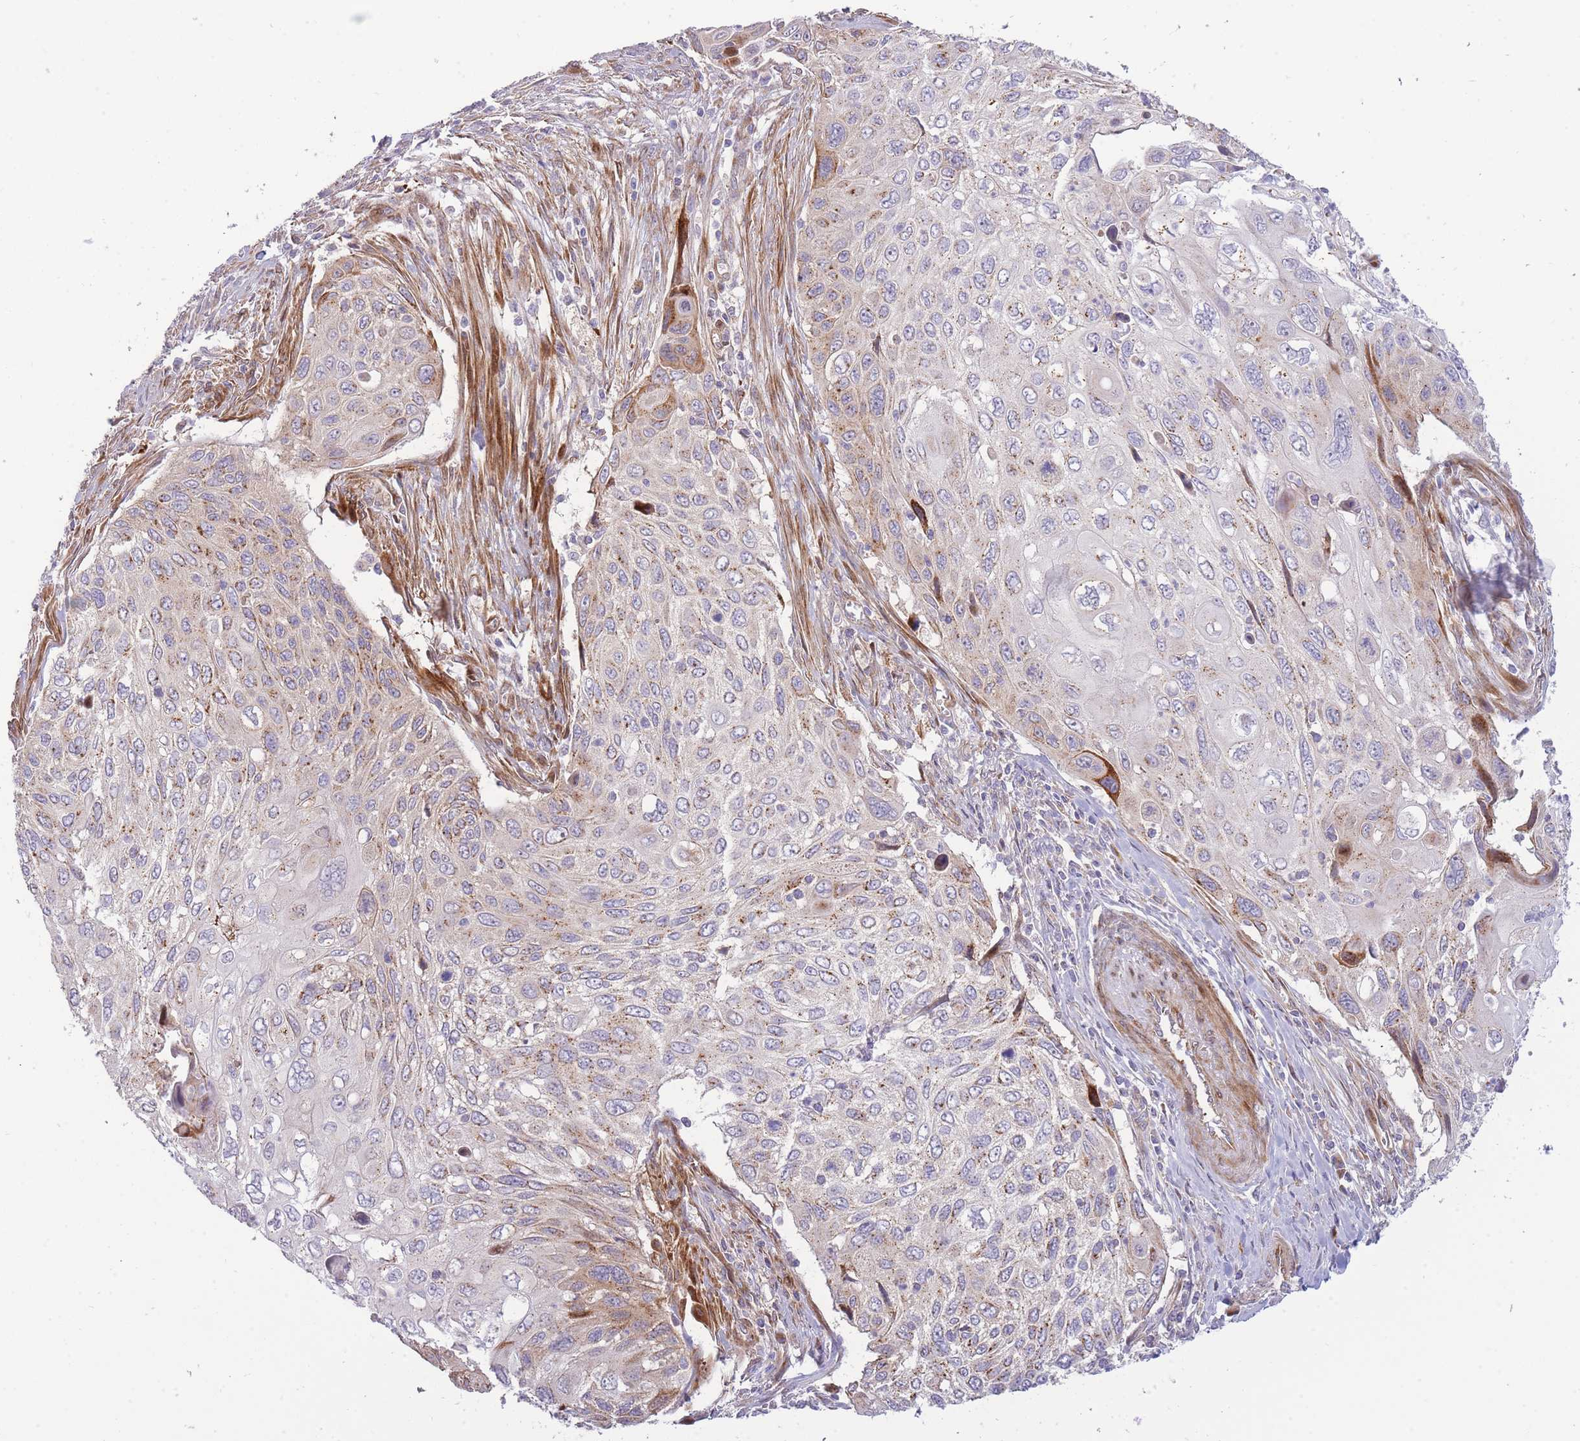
{"staining": {"intensity": "strong", "quantity": "<25%", "location": "cytoplasmic/membranous"}, "tissue": "cervical cancer", "cell_type": "Tumor cells", "image_type": "cancer", "snomed": [{"axis": "morphology", "description": "Squamous cell carcinoma, NOS"}, {"axis": "topography", "description": "Cervix"}], "caption": "IHC (DAB) staining of cervical squamous cell carcinoma exhibits strong cytoplasmic/membranous protein positivity in approximately <25% of tumor cells. The staining was performed using DAB, with brown indicating positive protein expression. Nuclei are stained blue with hematoxylin.", "gene": "ATP5MC2", "patient": {"sex": "female", "age": 70}}